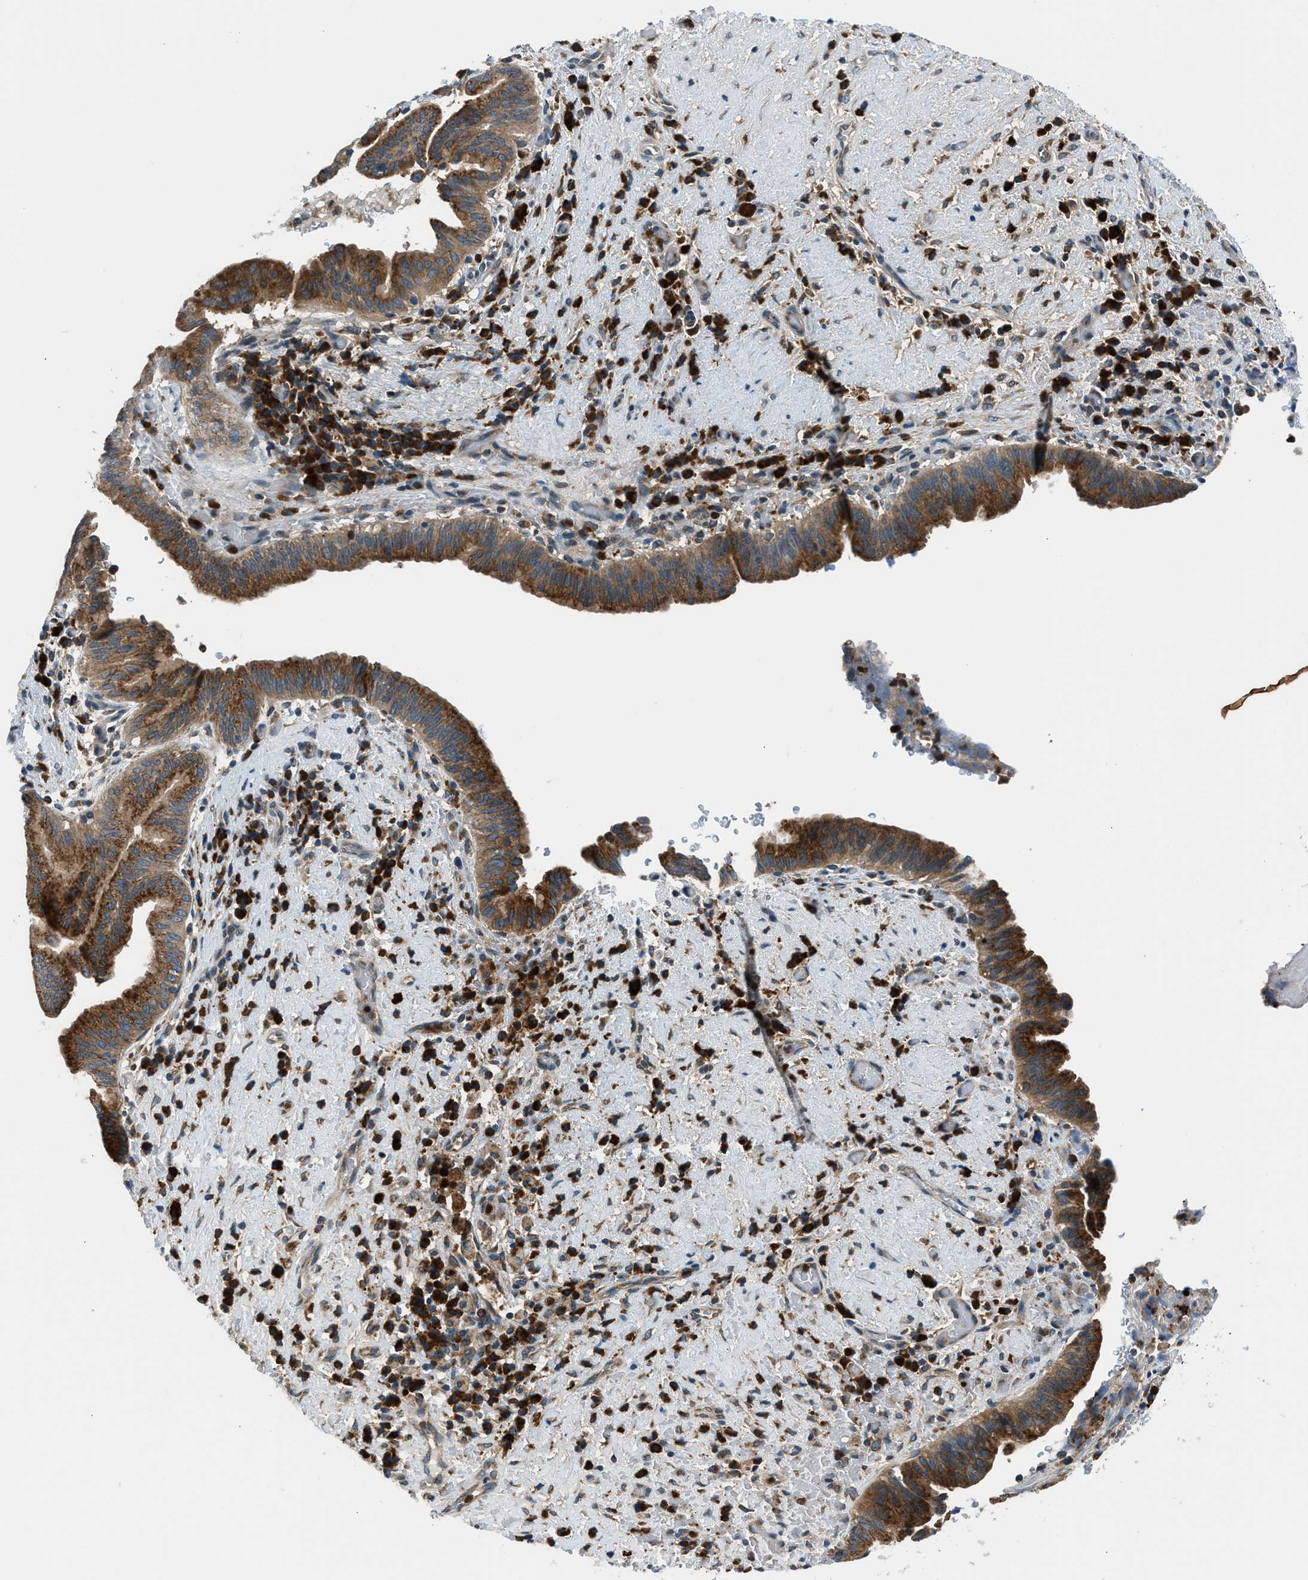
{"staining": {"intensity": "moderate", "quantity": ">75%", "location": "cytoplasmic/membranous"}, "tissue": "liver cancer", "cell_type": "Tumor cells", "image_type": "cancer", "snomed": [{"axis": "morphology", "description": "Cholangiocarcinoma"}, {"axis": "topography", "description": "Liver"}], "caption": "About >75% of tumor cells in liver cholangiocarcinoma exhibit moderate cytoplasmic/membranous protein positivity as visualized by brown immunohistochemical staining.", "gene": "EDARADD", "patient": {"sex": "female", "age": 38}}